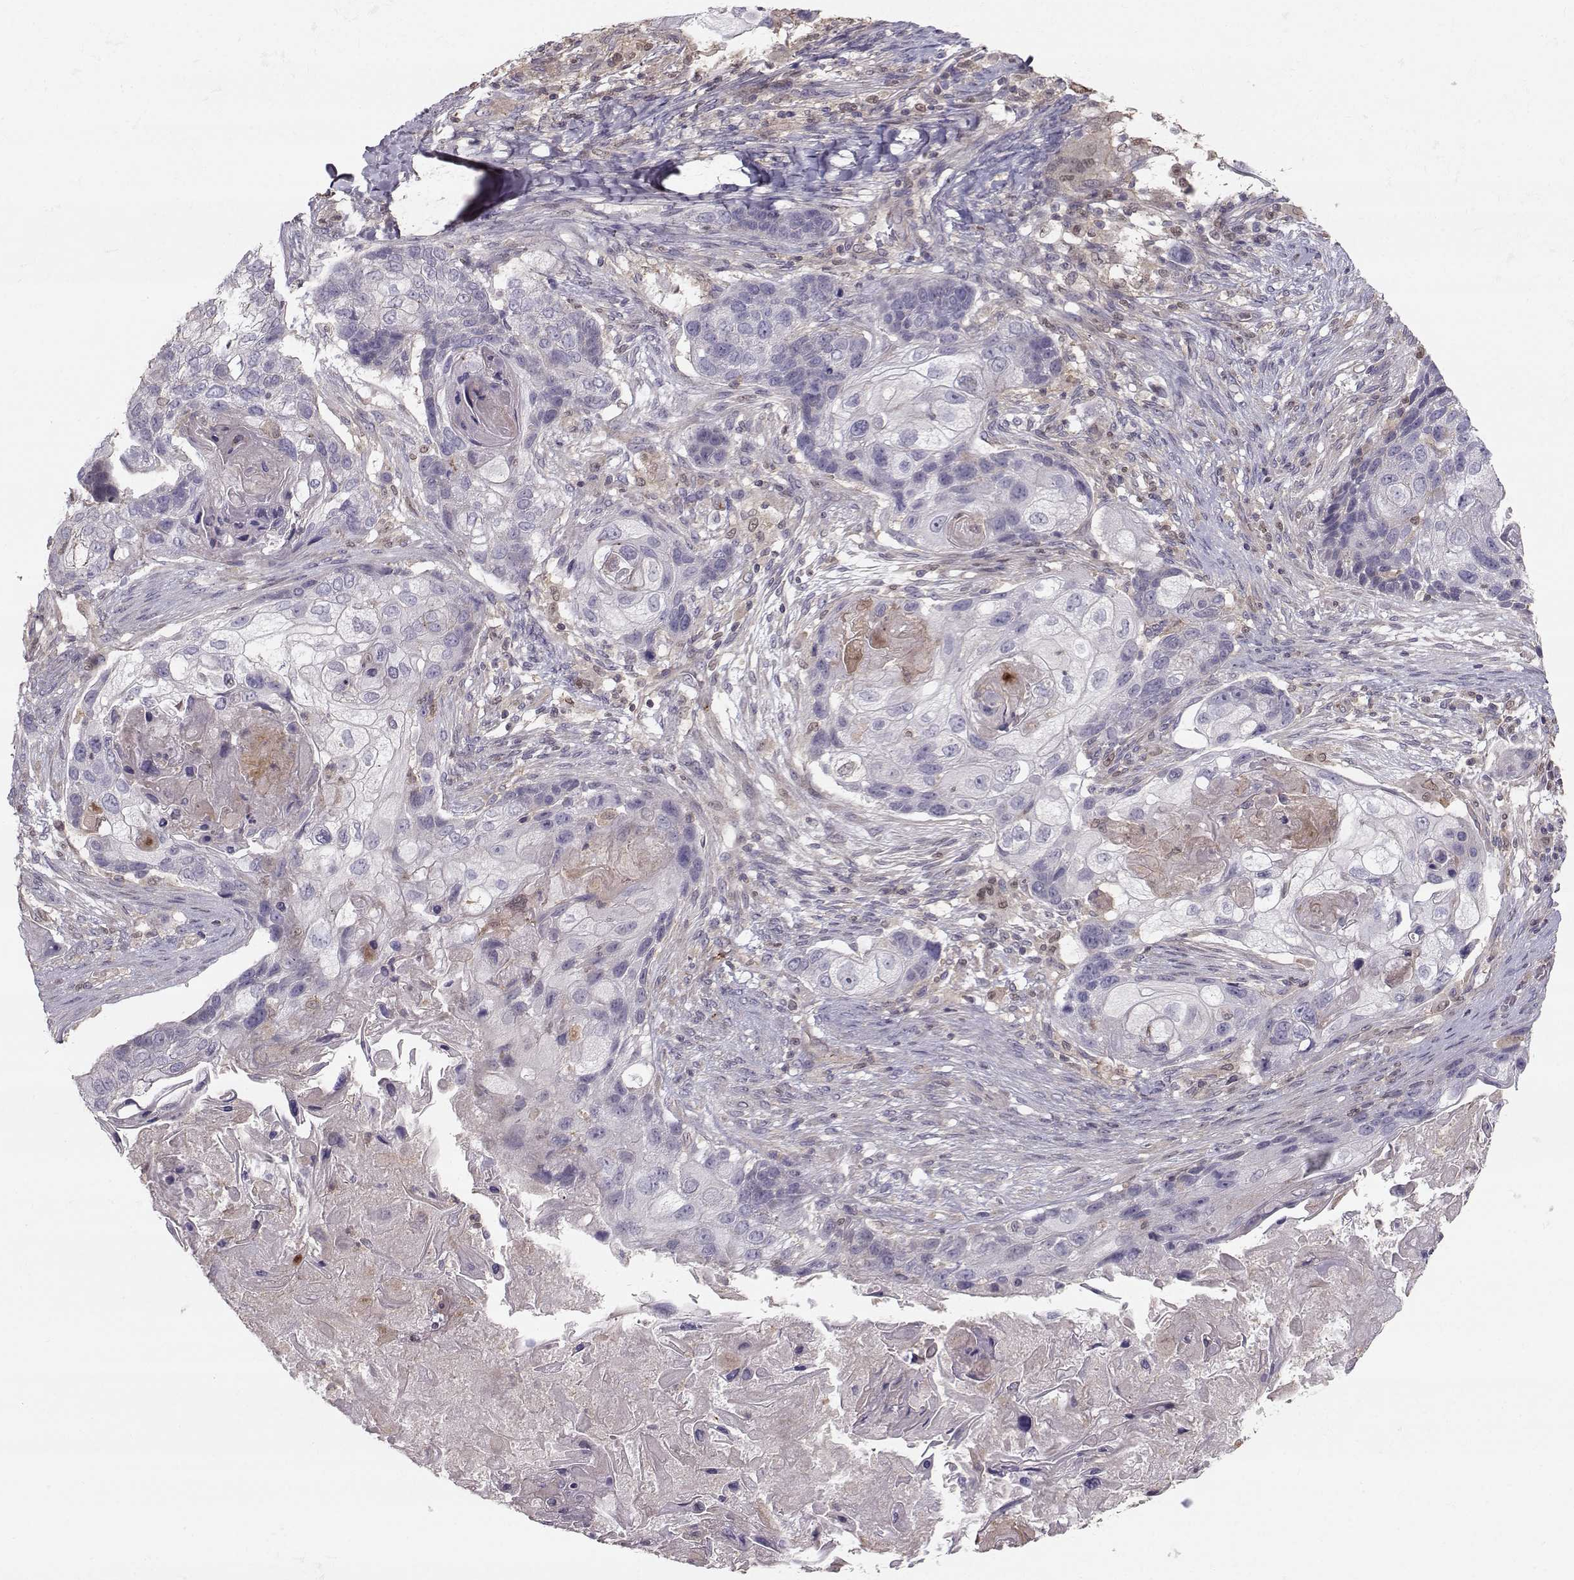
{"staining": {"intensity": "negative", "quantity": "none", "location": "none"}, "tissue": "lung cancer", "cell_type": "Tumor cells", "image_type": "cancer", "snomed": [{"axis": "morphology", "description": "Squamous cell carcinoma, NOS"}, {"axis": "topography", "description": "Lung"}], "caption": "A micrograph of human squamous cell carcinoma (lung) is negative for staining in tumor cells.", "gene": "ASB16", "patient": {"sex": "male", "age": 69}}